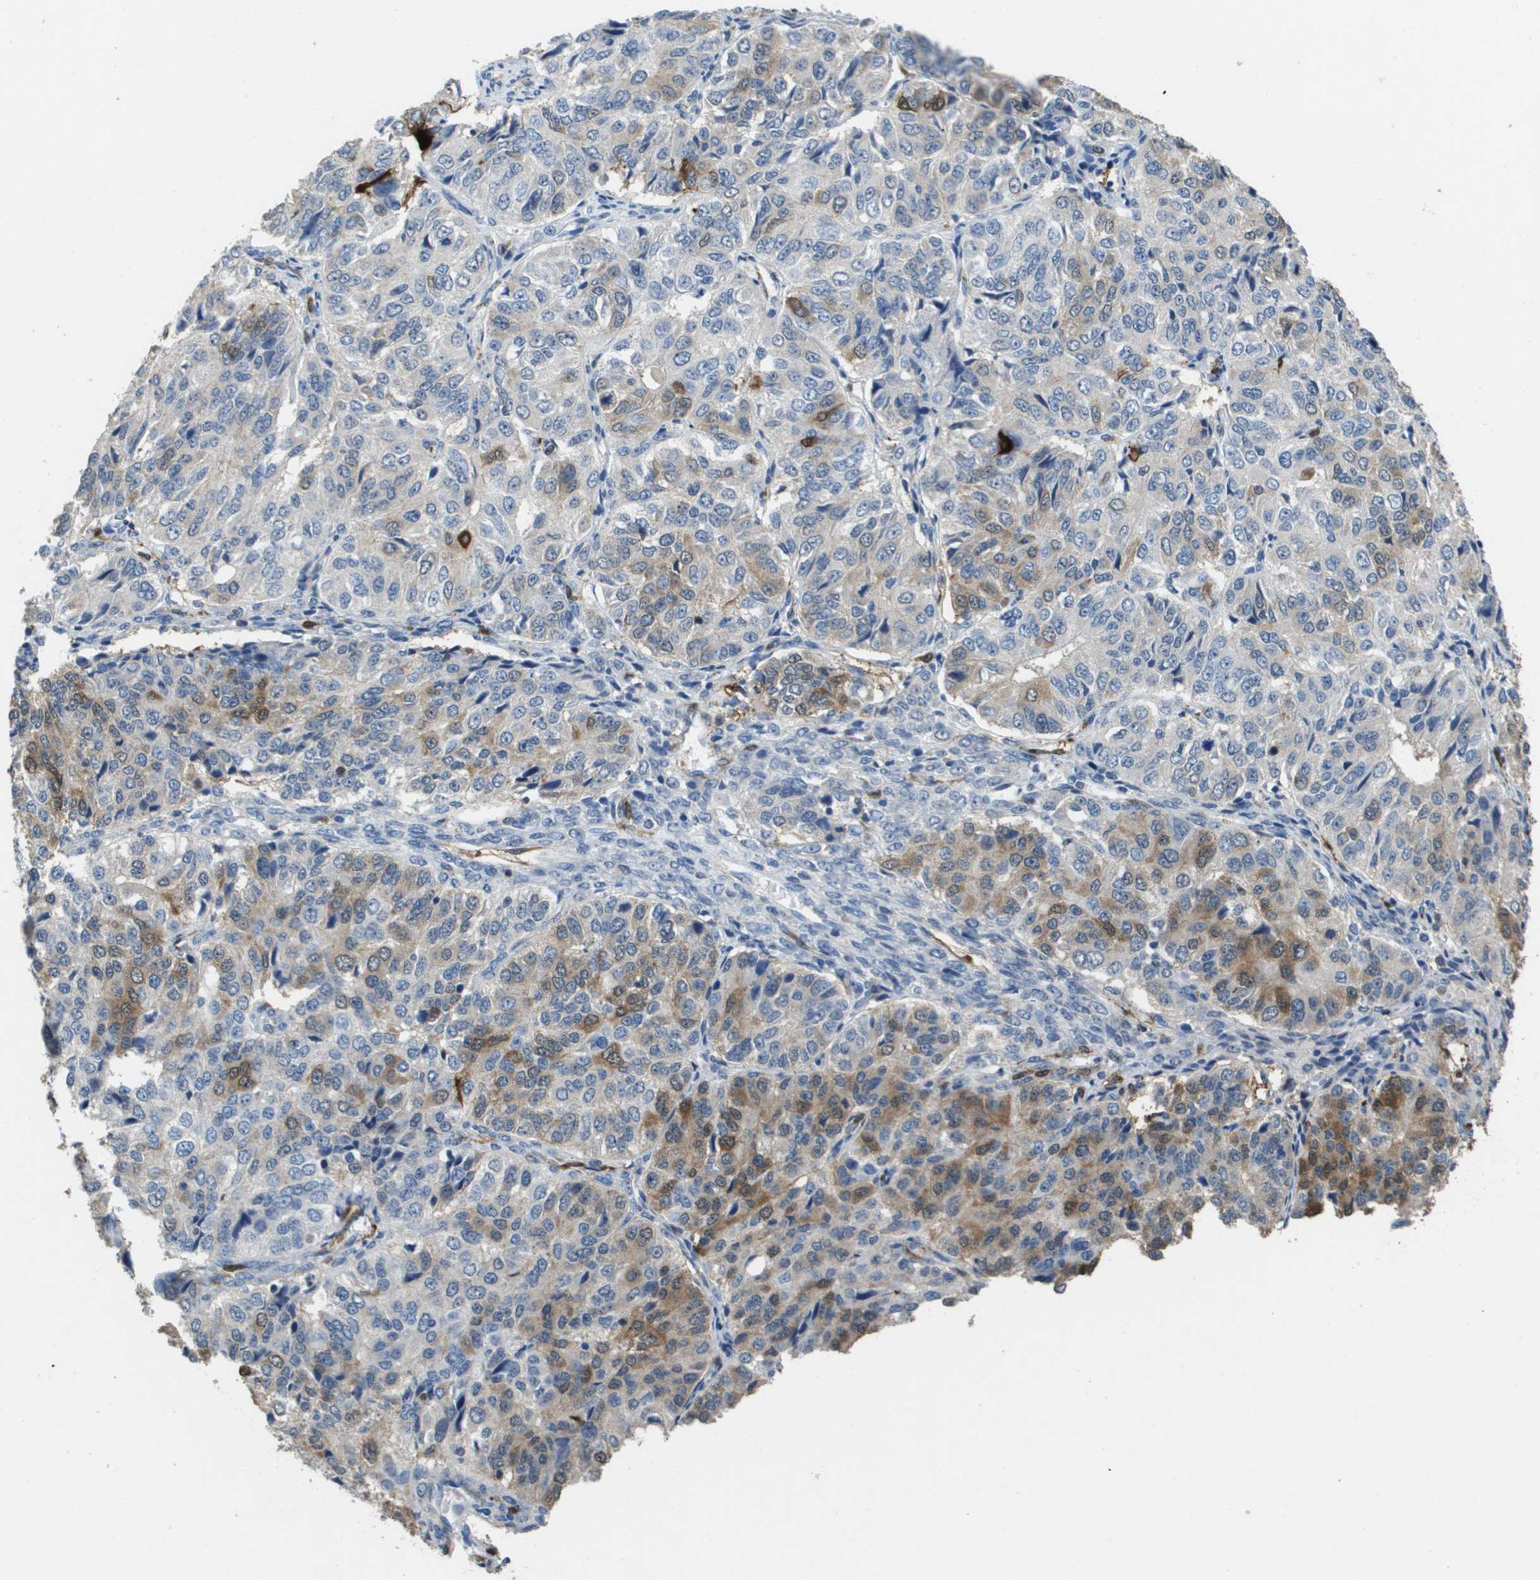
{"staining": {"intensity": "moderate", "quantity": "25%-75%", "location": "cytoplasmic/membranous"}, "tissue": "ovarian cancer", "cell_type": "Tumor cells", "image_type": "cancer", "snomed": [{"axis": "morphology", "description": "Carcinoma, endometroid"}, {"axis": "topography", "description": "Ovary"}], "caption": "Ovarian cancer (endometroid carcinoma) tissue demonstrates moderate cytoplasmic/membranous expression in about 25%-75% of tumor cells", "gene": "FABP5", "patient": {"sex": "female", "age": 51}}